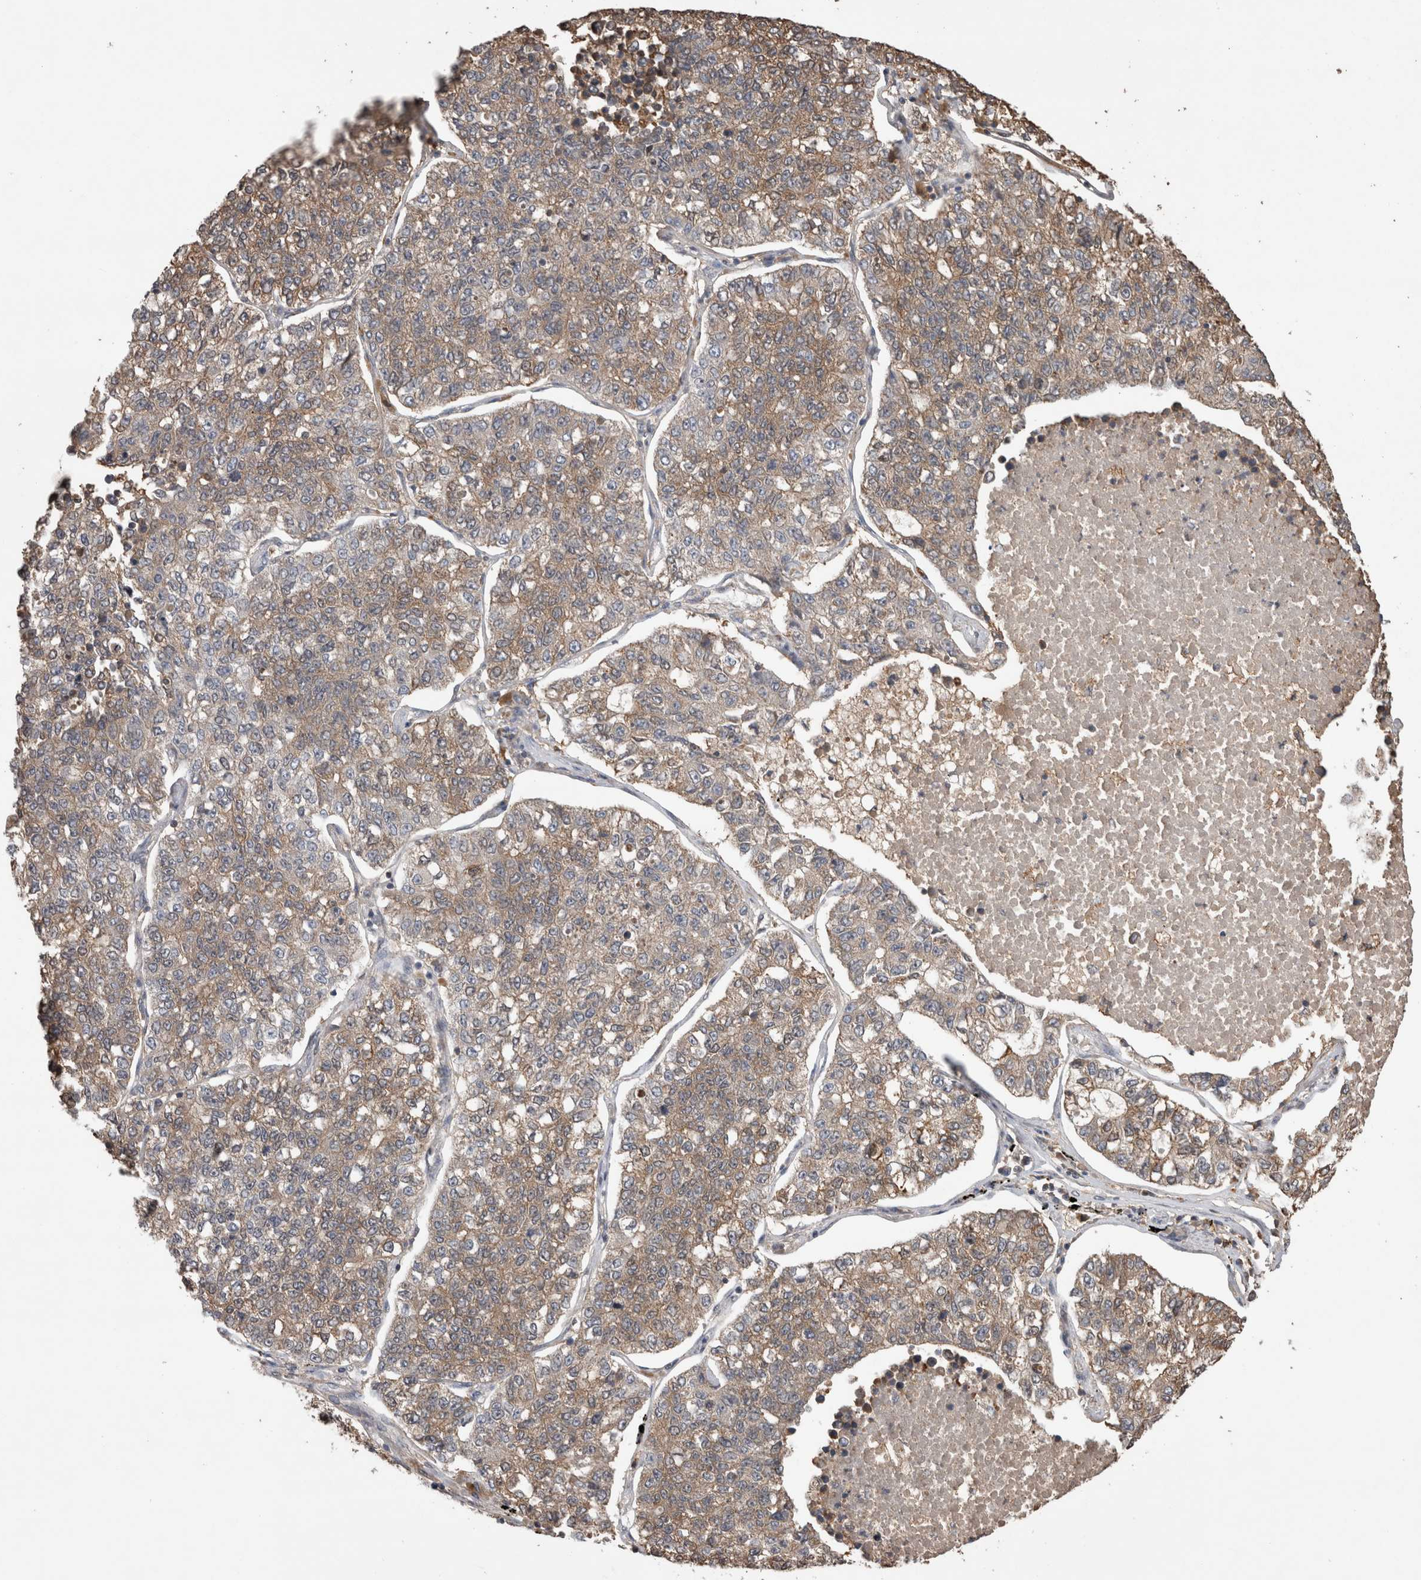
{"staining": {"intensity": "weak", "quantity": ">75%", "location": "cytoplasmic/membranous"}, "tissue": "lung cancer", "cell_type": "Tumor cells", "image_type": "cancer", "snomed": [{"axis": "morphology", "description": "Adenocarcinoma, NOS"}, {"axis": "topography", "description": "Lung"}], "caption": "Protein staining demonstrates weak cytoplasmic/membranous staining in approximately >75% of tumor cells in adenocarcinoma (lung).", "gene": "TRIM5", "patient": {"sex": "male", "age": 49}}